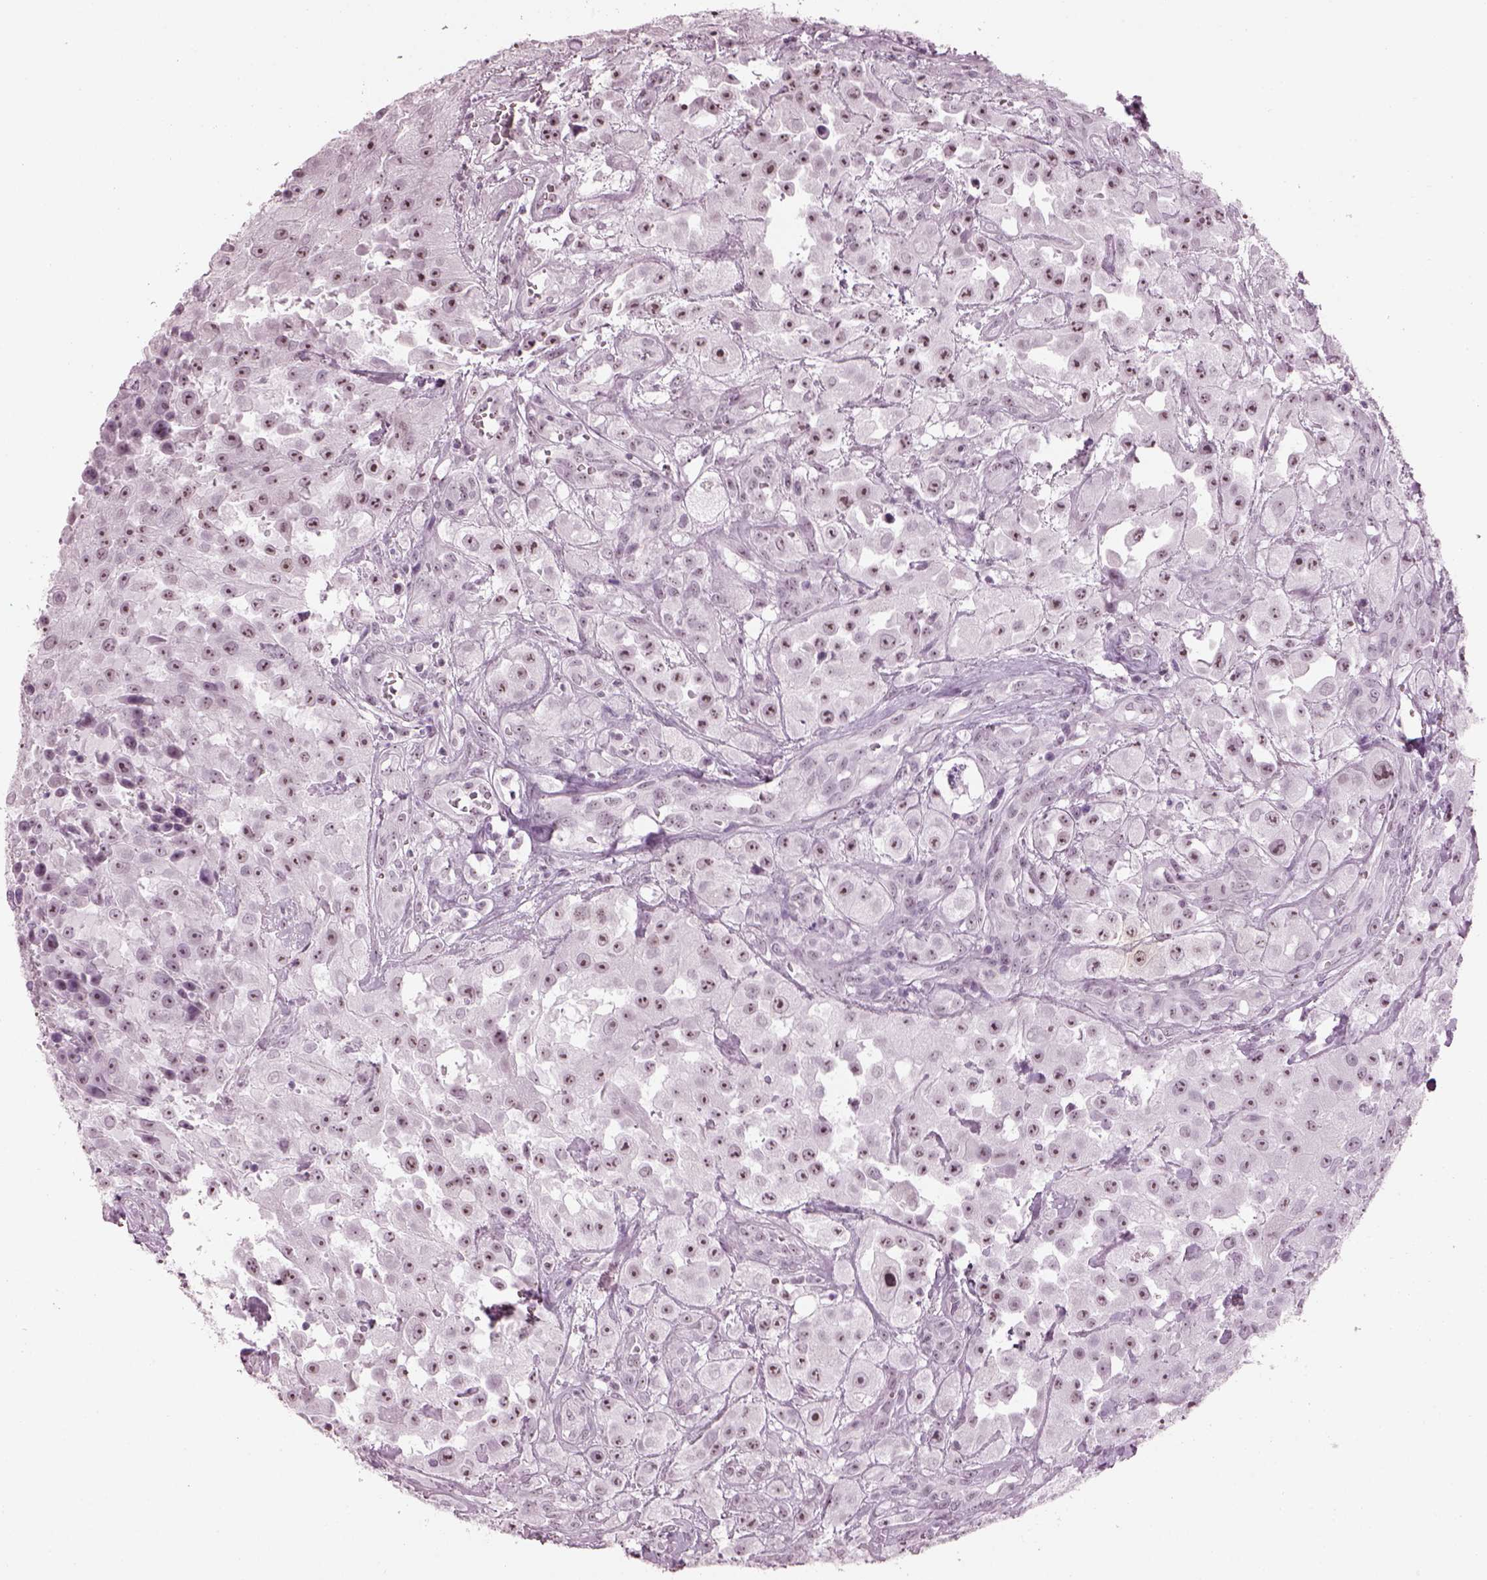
{"staining": {"intensity": "weak", "quantity": "25%-75%", "location": "nuclear"}, "tissue": "urothelial cancer", "cell_type": "Tumor cells", "image_type": "cancer", "snomed": [{"axis": "morphology", "description": "Urothelial carcinoma, High grade"}, {"axis": "topography", "description": "Urinary bladder"}], "caption": "The immunohistochemical stain shows weak nuclear positivity in tumor cells of urothelial cancer tissue. The protein is shown in brown color, while the nuclei are stained blue.", "gene": "ADGRG2", "patient": {"sex": "male", "age": 79}}